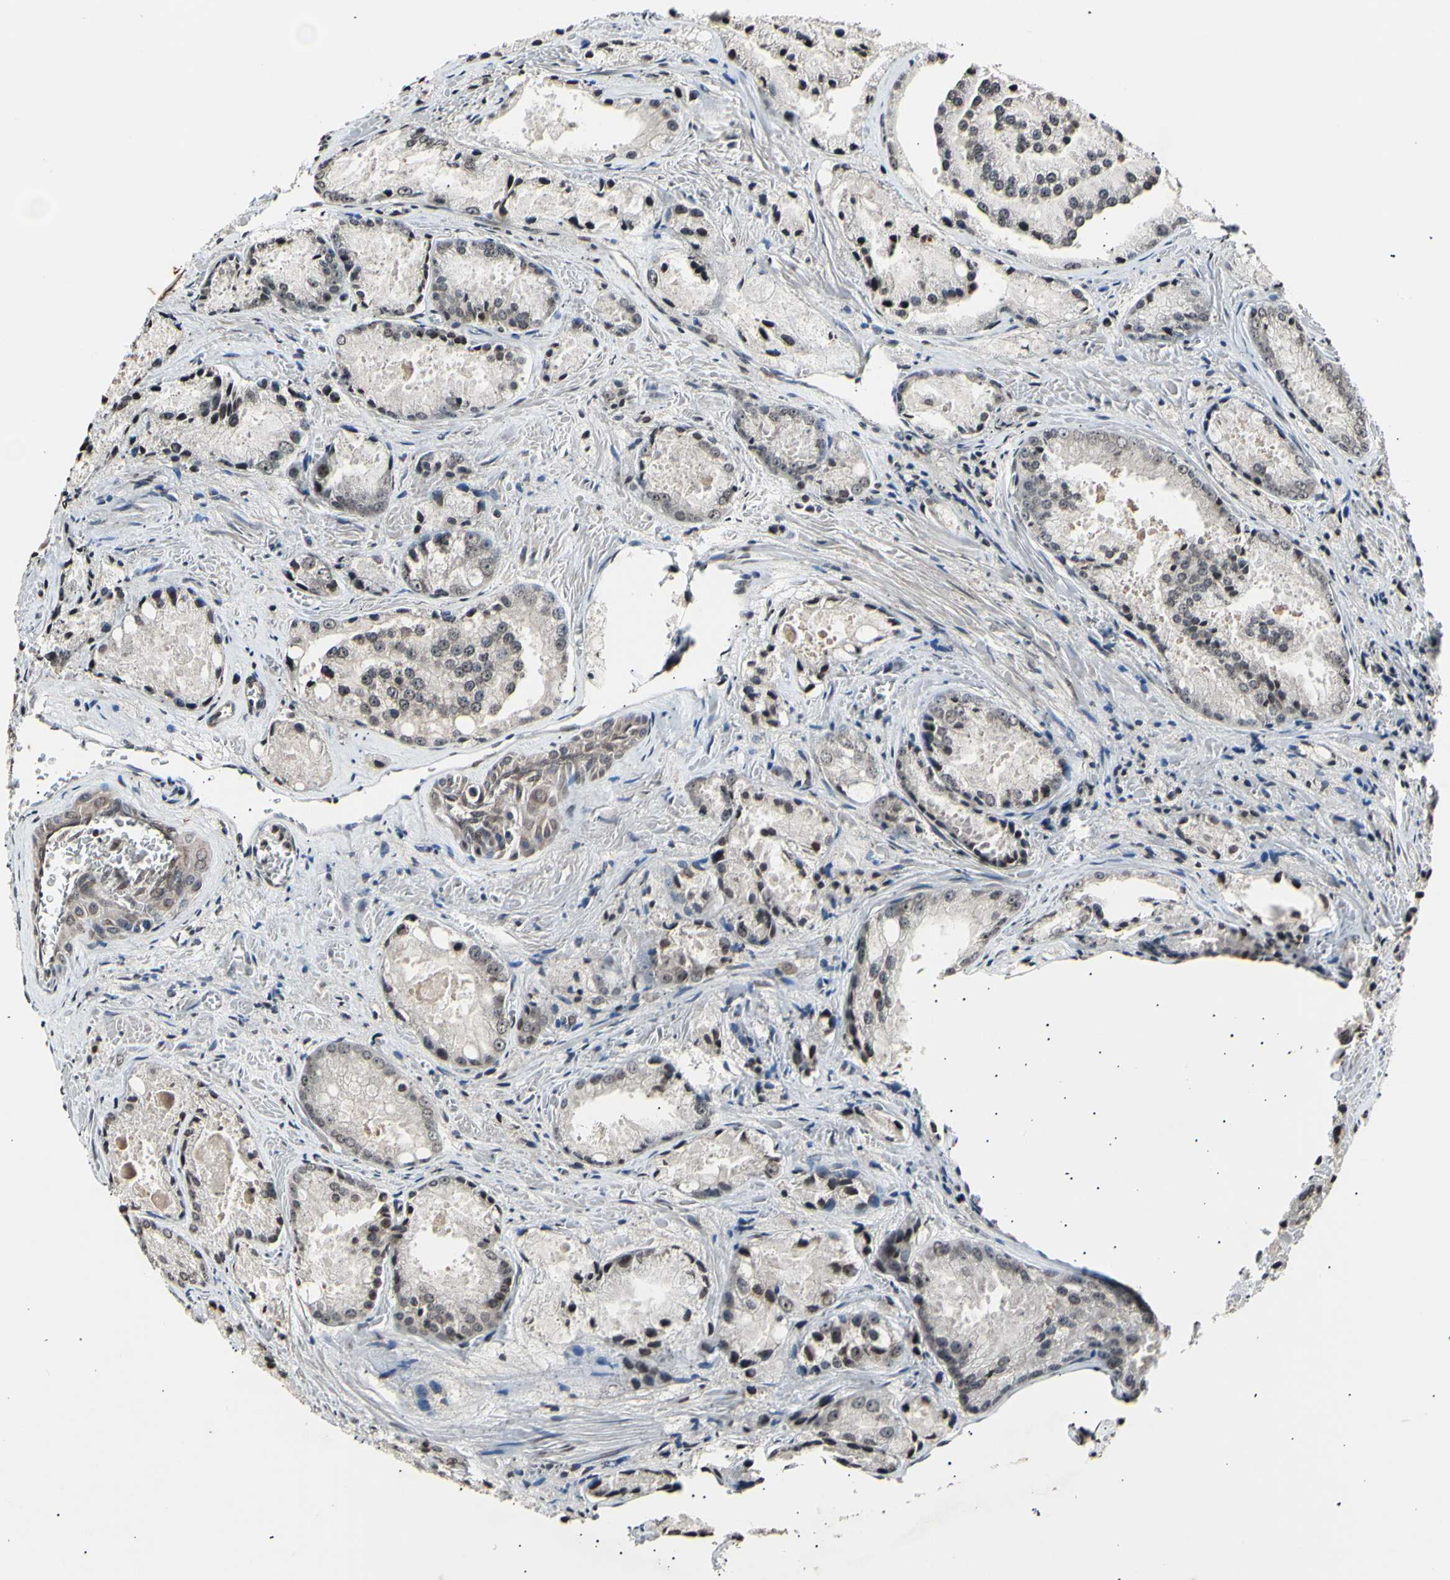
{"staining": {"intensity": "weak", "quantity": ">75%", "location": "nuclear"}, "tissue": "prostate cancer", "cell_type": "Tumor cells", "image_type": "cancer", "snomed": [{"axis": "morphology", "description": "Adenocarcinoma, Low grade"}, {"axis": "topography", "description": "Prostate"}], "caption": "This photomicrograph displays IHC staining of human adenocarcinoma (low-grade) (prostate), with low weak nuclear expression in about >75% of tumor cells.", "gene": "ANAPC7", "patient": {"sex": "male", "age": 64}}